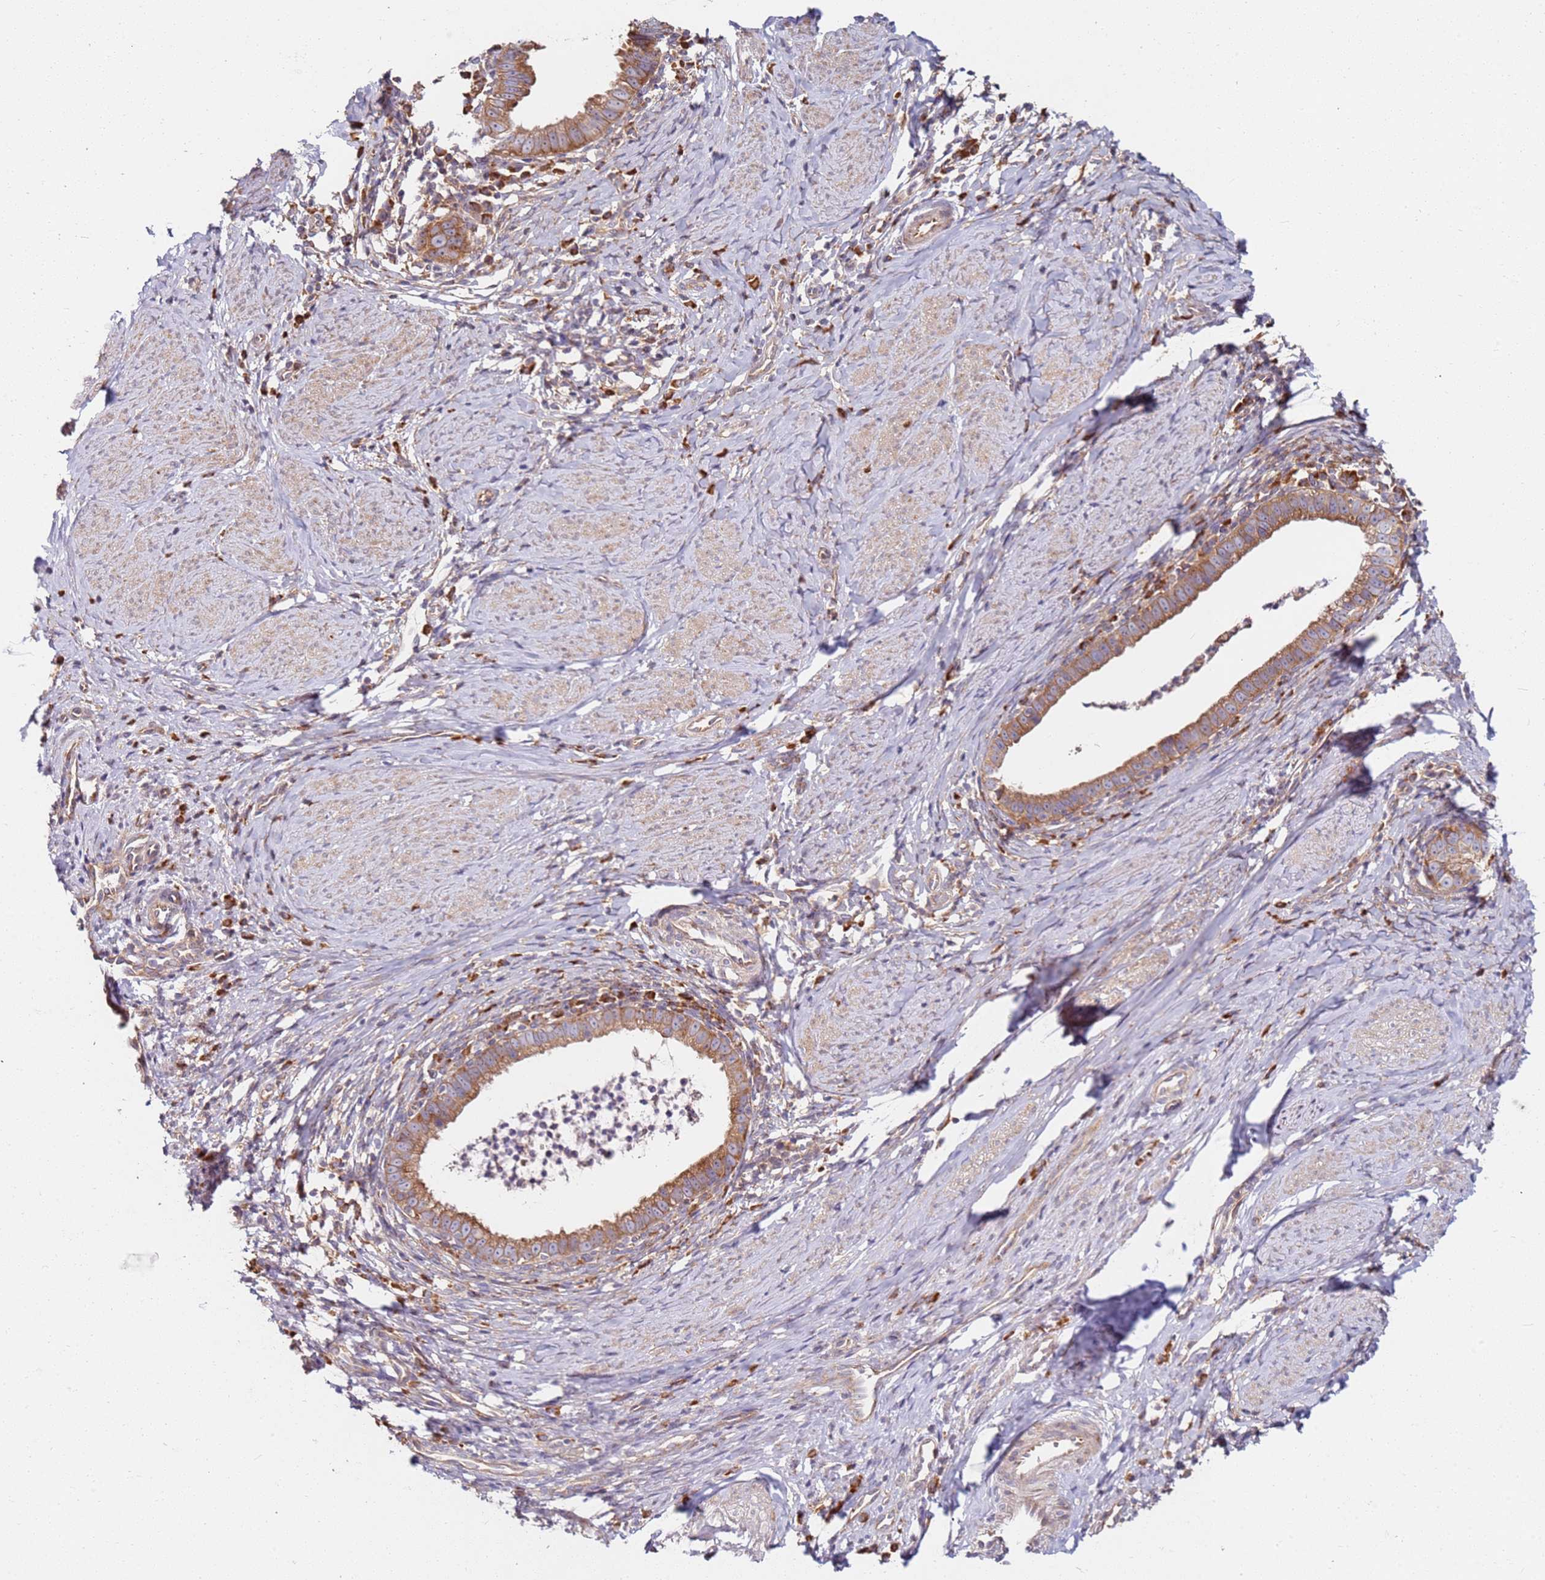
{"staining": {"intensity": "moderate", "quantity": ">75%", "location": "cytoplasmic/membranous"}, "tissue": "cervical cancer", "cell_type": "Tumor cells", "image_type": "cancer", "snomed": [{"axis": "morphology", "description": "Adenocarcinoma, NOS"}, {"axis": "topography", "description": "Cervix"}], "caption": "Immunohistochemical staining of human cervical cancer (adenocarcinoma) reveals moderate cytoplasmic/membranous protein staining in approximately >75% of tumor cells.", "gene": "RPS3A", "patient": {"sex": "female", "age": 36}}